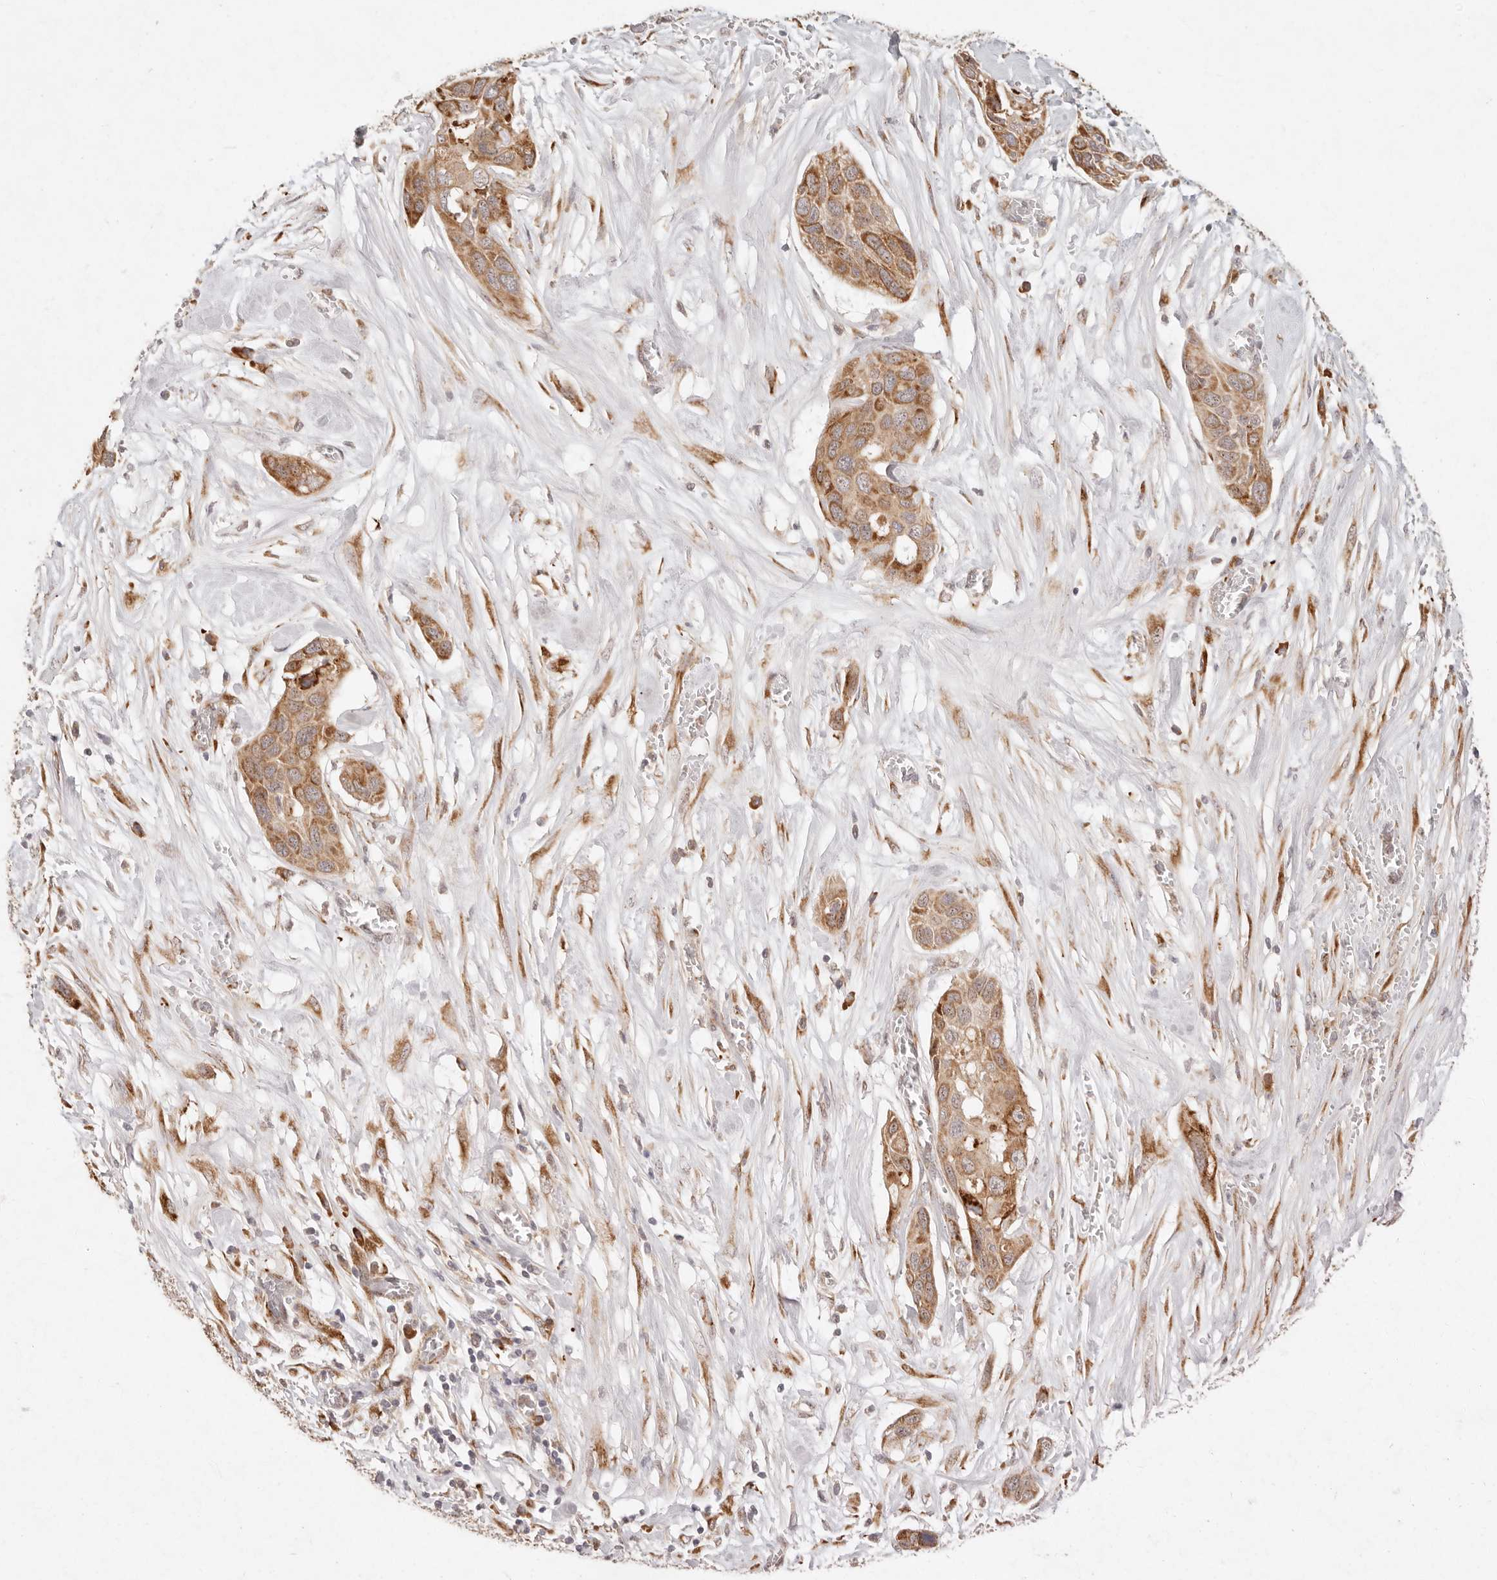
{"staining": {"intensity": "strong", "quantity": ">75%", "location": "cytoplasmic/membranous"}, "tissue": "pancreatic cancer", "cell_type": "Tumor cells", "image_type": "cancer", "snomed": [{"axis": "morphology", "description": "Adenocarcinoma, NOS"}, {"axis": "topography", "description": "Pancreas"}], "caption": "A micrograph of pancreatic cancer (adenocarcinoma) stained for a protein demonstrates strong cytoplasmic/membranous brown staining in tumor cells.", "gene": "C1orf127", "patient": {"sex": "female", "age": 60}}